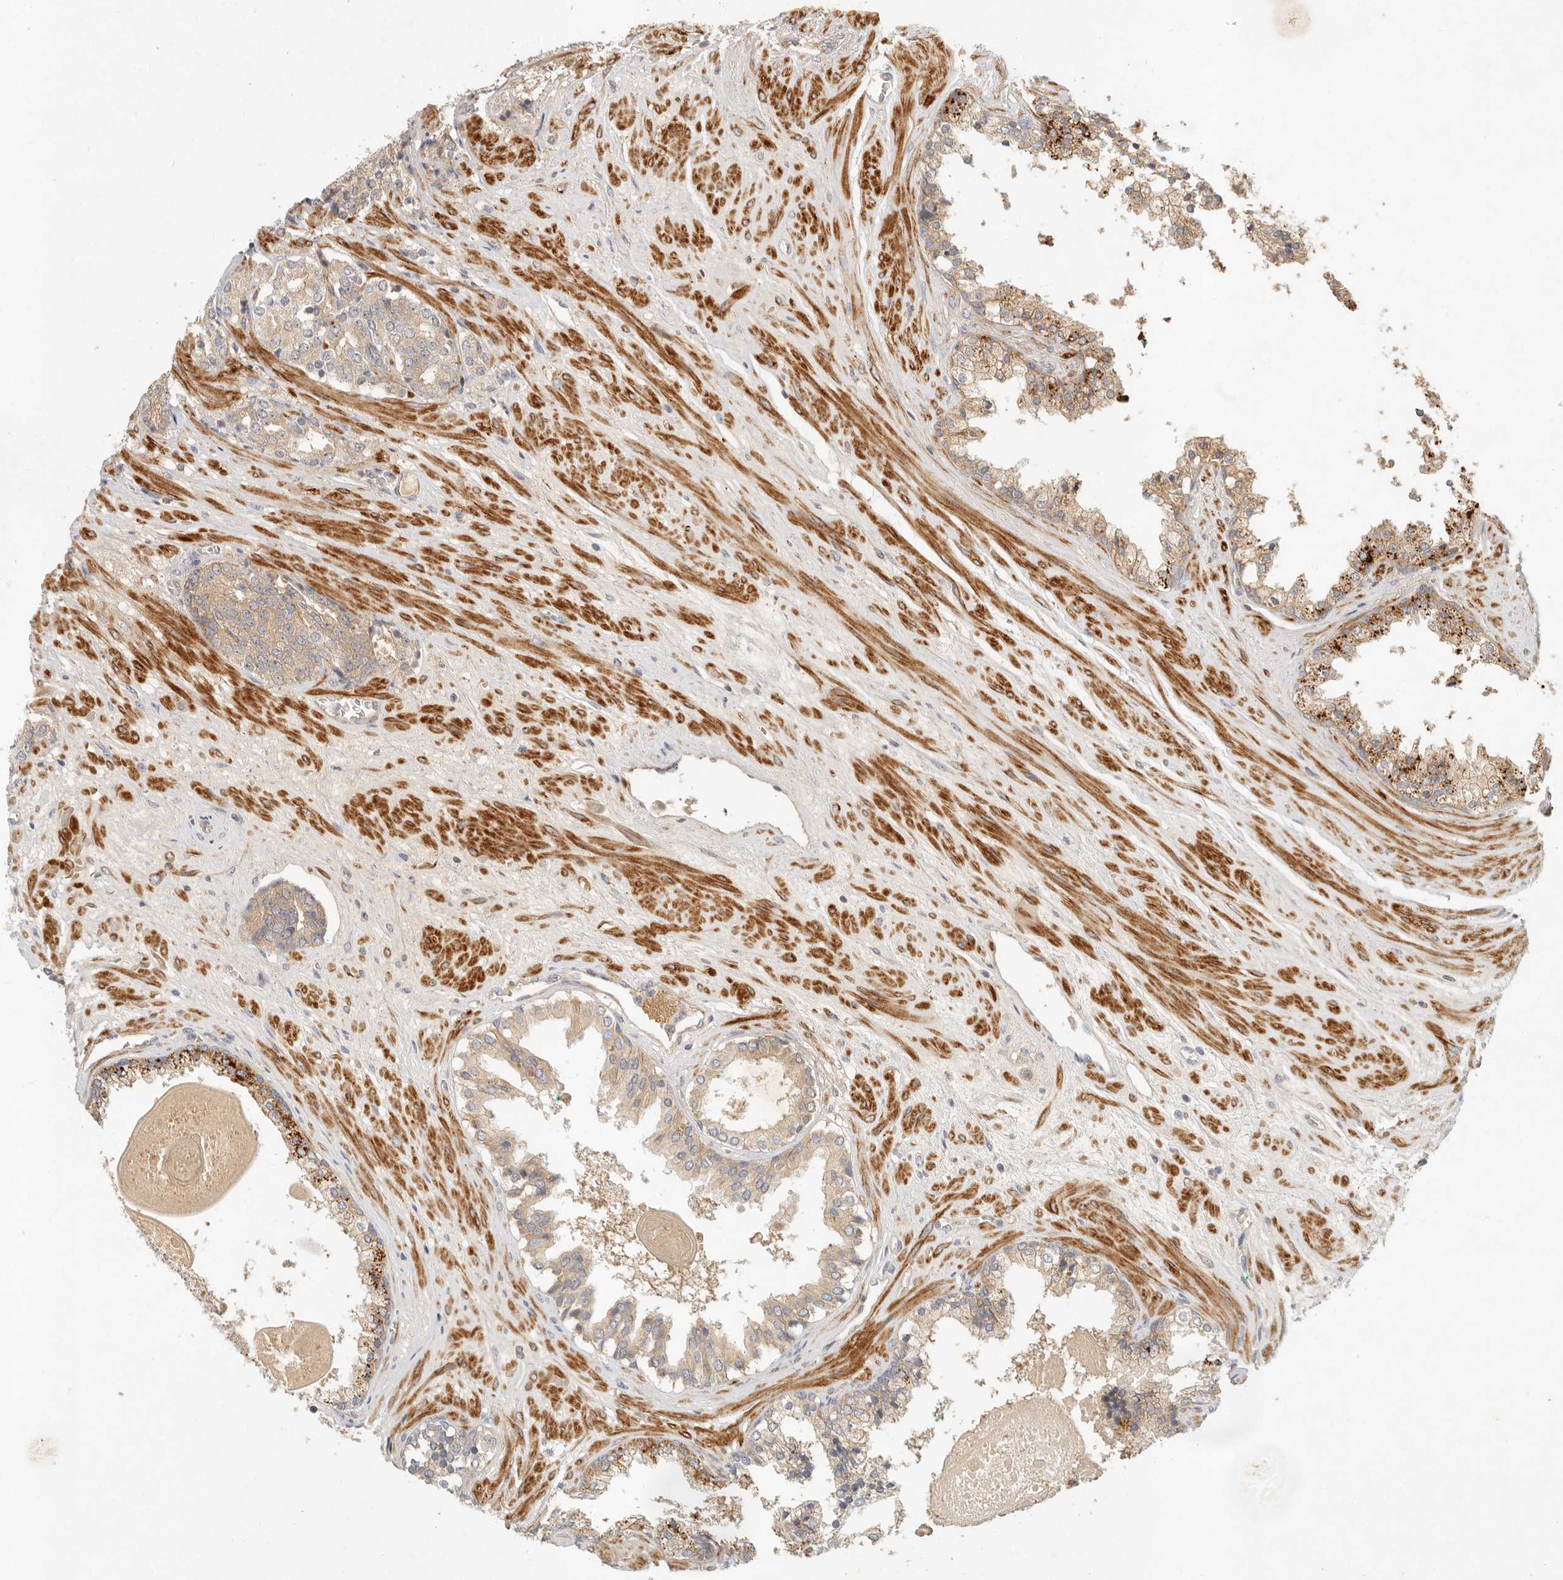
{"staining": {"intensity": "weak", "quantity": "<25%", "location": "cytoplasmic/membranous"}, "tissue": "prostate cancer", "cell_type": "Tumor cells", "image_type": "cancer", "snomed": [{"axis": "morphology", "description": "Adenocarcinoma, High grade"}, {"axis": "topography", "description": "Prostate"}], "caption": "High power microscopy image of an immunohistochemistry (IHC) histopathology image of prostate cancer, revealing no significant expression in tumor cells.", "gene": "VIPR1", "patient": {"sex": "male", "age": 71}}